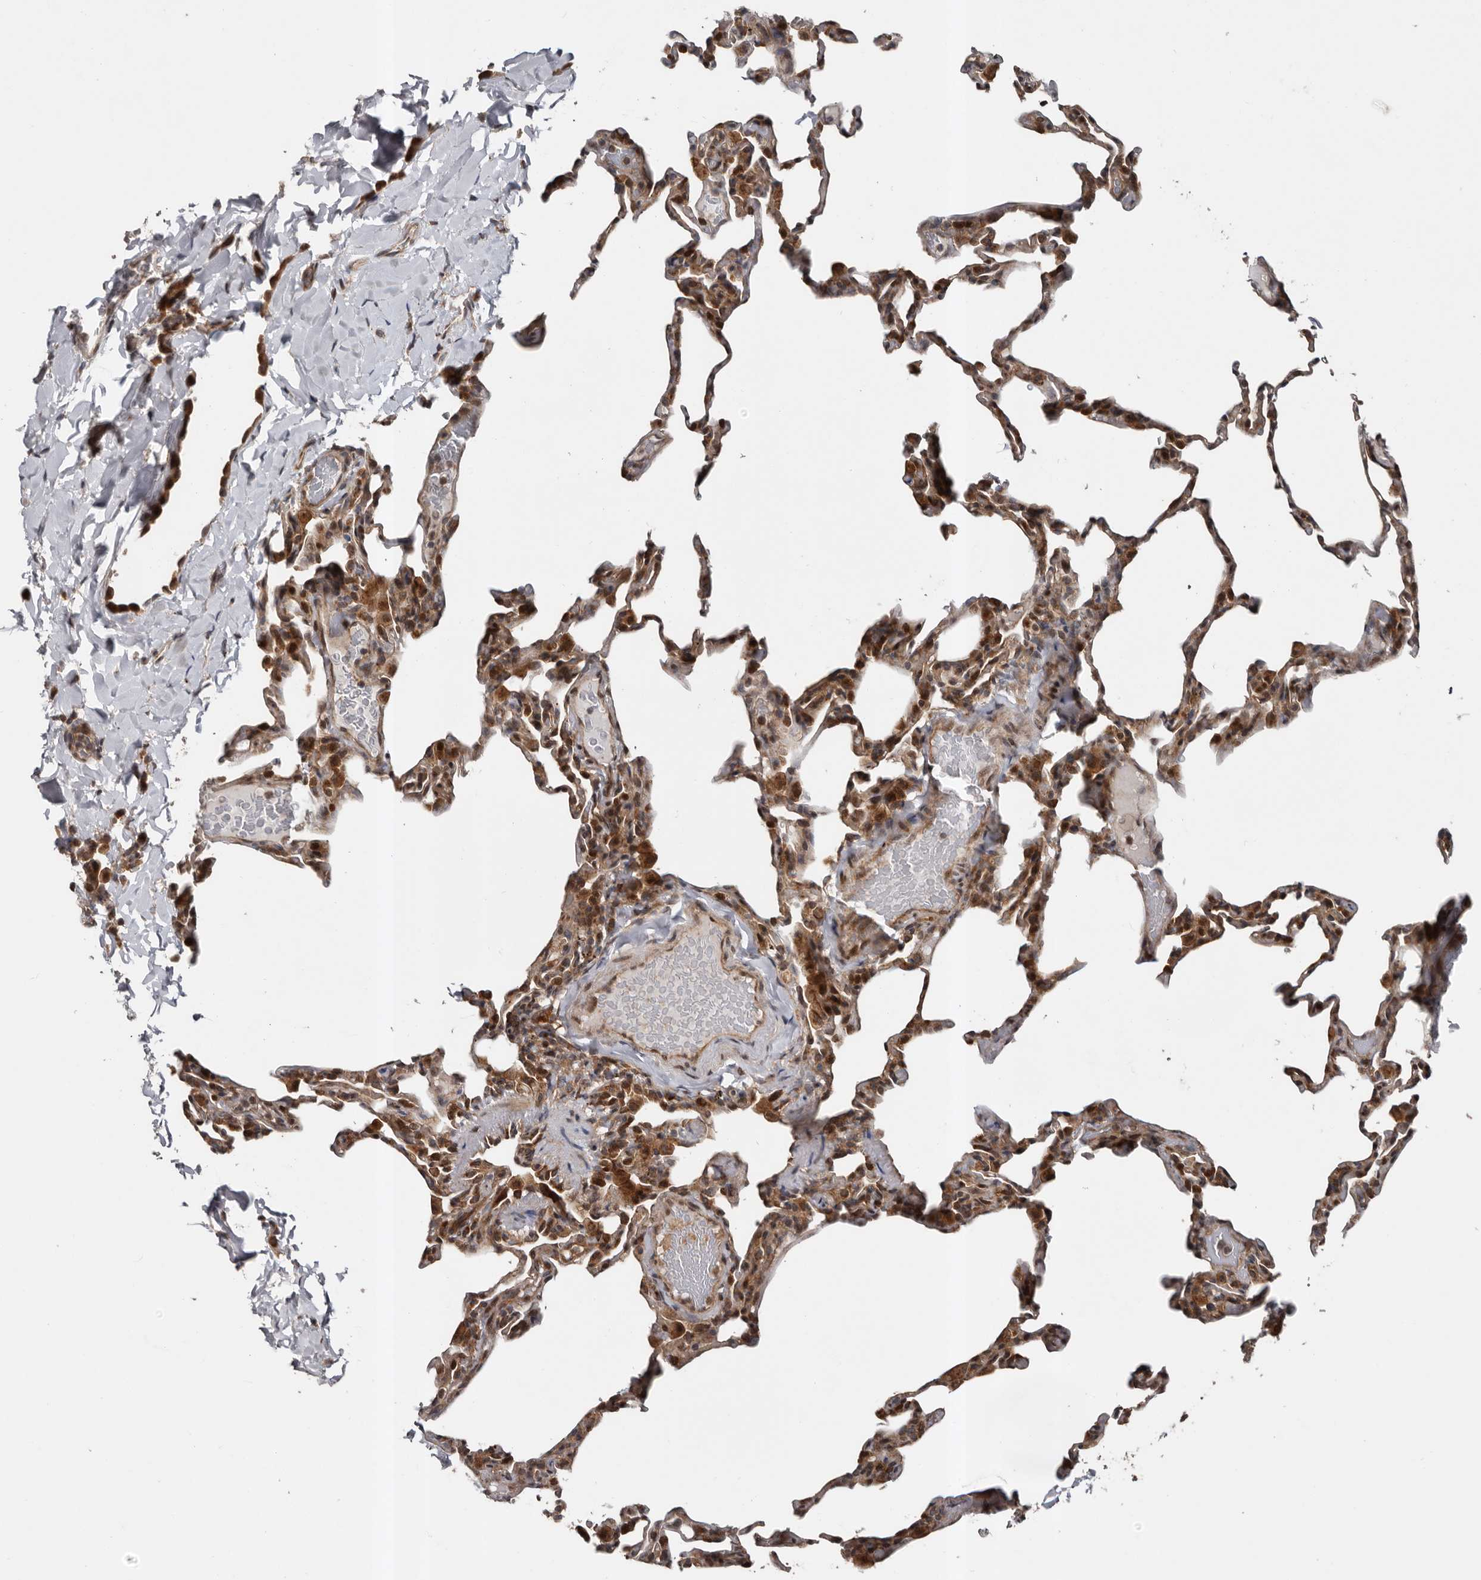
{"staining": {"intensity": "moderate", "quantity": "25%-75%", "location": "cytoplasmic/membranous"}, "tissue": "lung", "cell_type": "Alveolar cells", "image_type": "normal", "snomed": [{"axis": "morphology", "description": "Normal tissue, NOS"}, {"axis": "topography", "description": "Lung"}], "caption": "Brown immunohistochemical staining in normal human lung demonstrates moderate cytoplasmic/membranous staining in approximately 25%-75% of alveolar cells.", "gene": "CCDC190", "patient": {"sex": "male", "age": 20}}